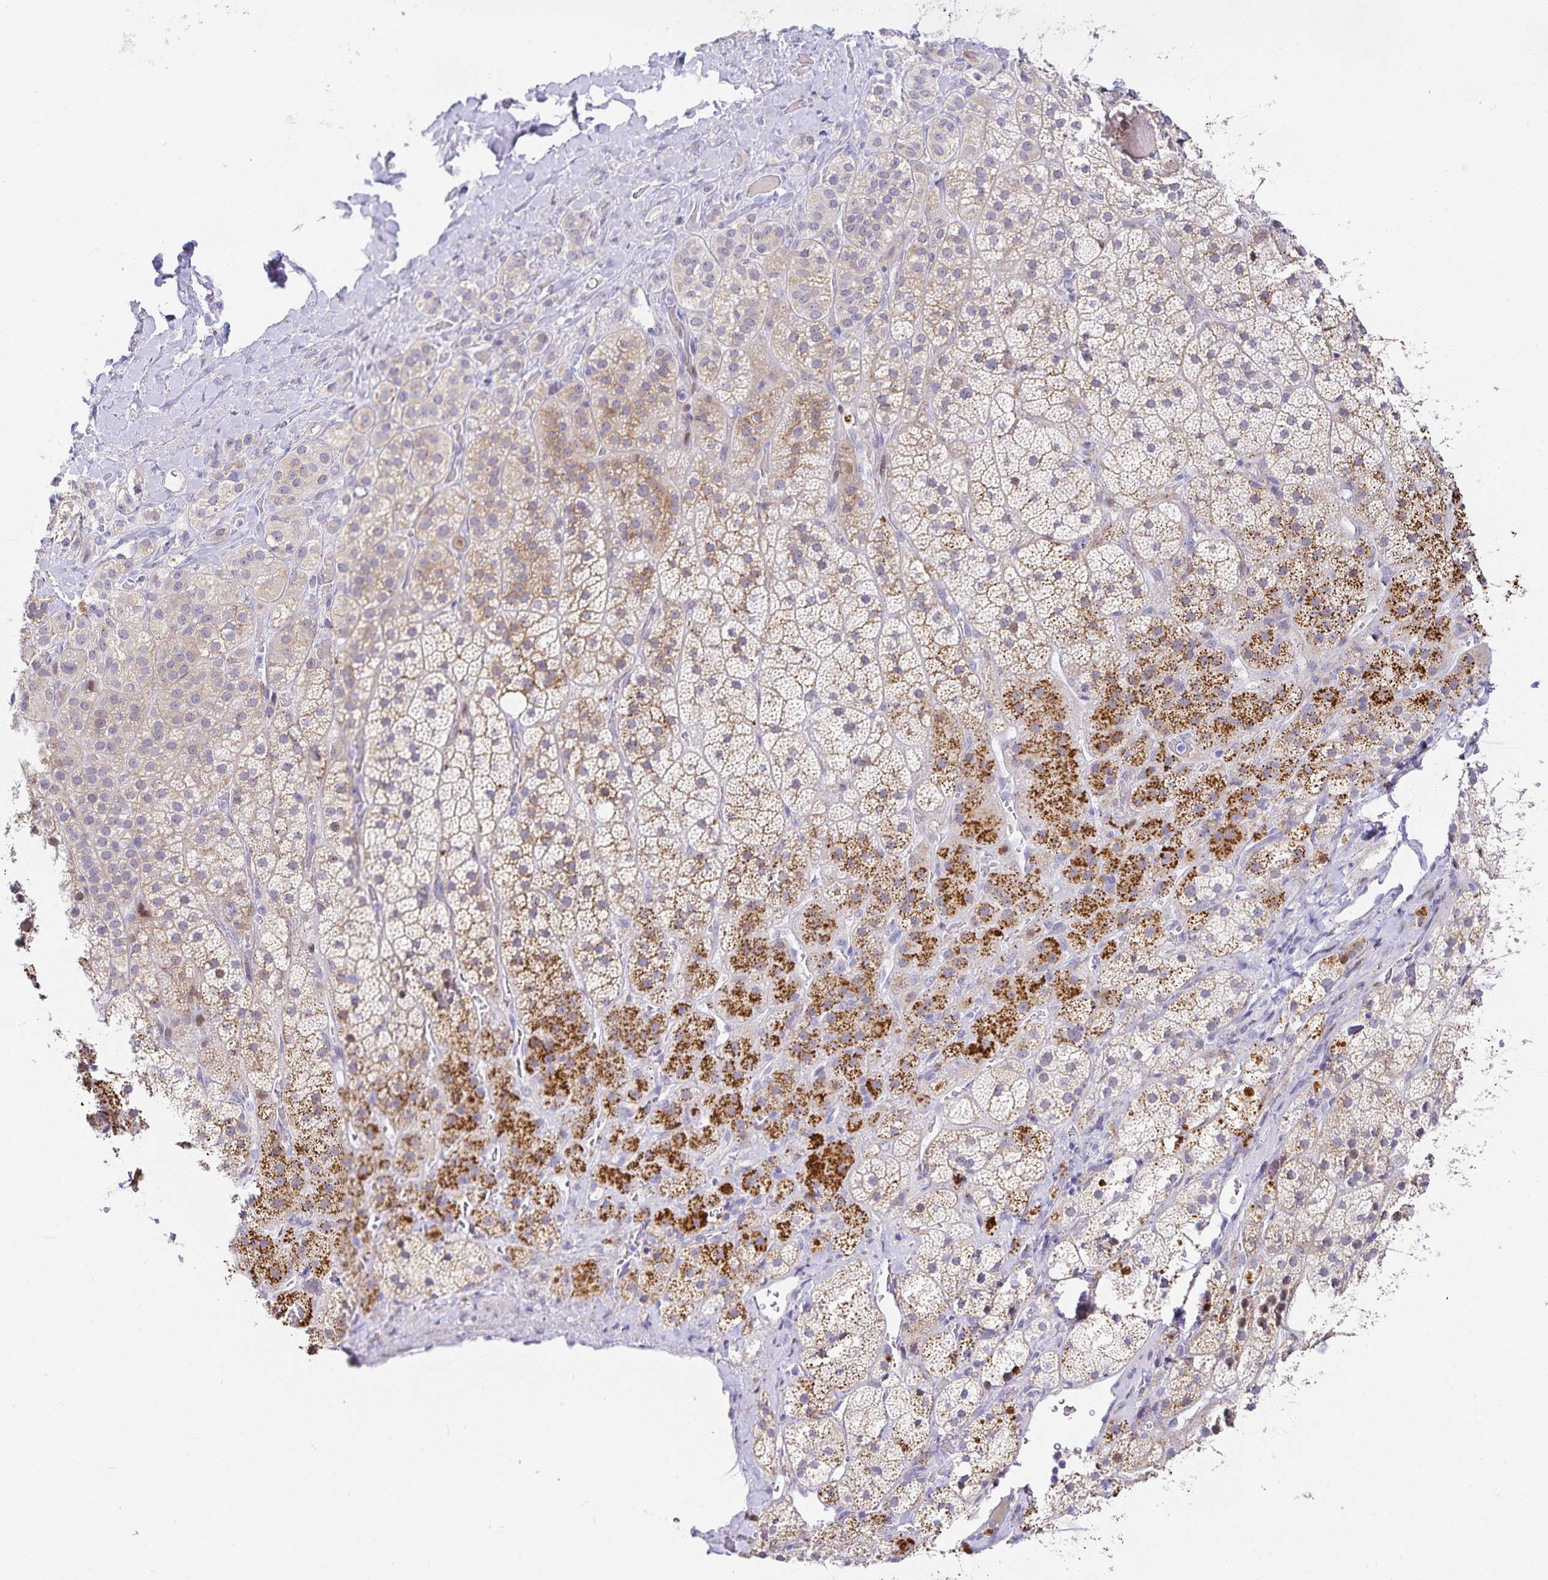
{"staining": {"intensity": "strong", "quantity": "<25%", "location": "cytoplasmic/membranous"}, "tissue": "adrenal gland", "cell_type": "Glandular cells", "image_type": "normal", "snomed": [{"axis": "morphology", "description": "Normal tissue, NOS"}, {"axis": "topography", "description": "Adrenal gland"}], "caption": "Normal adrenal gland shows strong cytoplasmic/membranous staining in approximately <25% of glandular cells, visualized by immunohistochemistry.", "gene": "KBTBD13", "patient": {"sex": "male", "age": 57}}